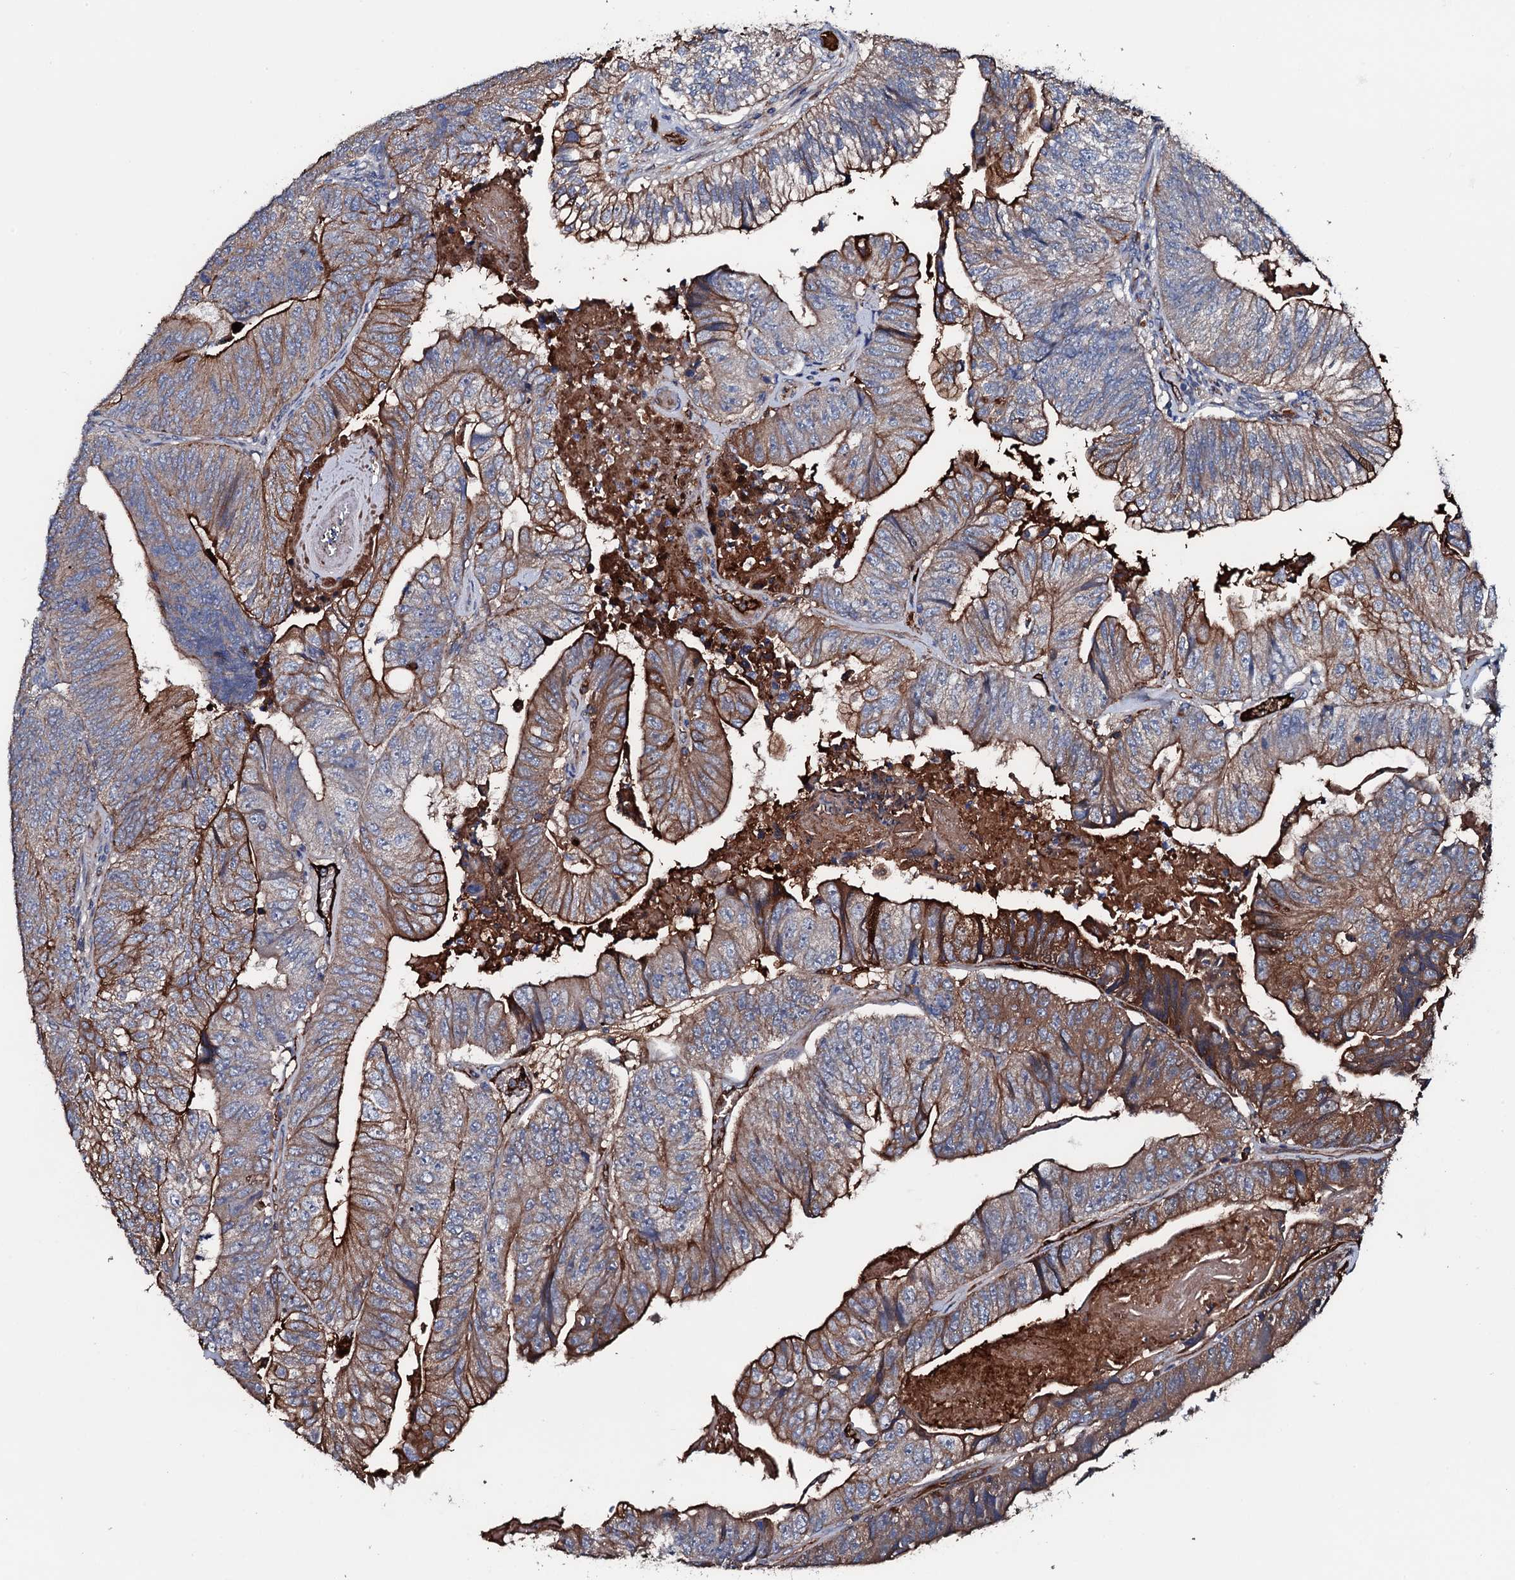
{"staining": {"intensity": "strong", "quantity": "25%-75%", "location": "cytoplasmic/membranous"}, "tissue": "colorectal cancer", "cell_type": "Tumor cells", "image_type": "cancer", "snomed": [{"axis": "morphology", "description": "Adenocarcinoma, NOS"}, {"axis": "topography", "description": "Colon"}], "caption": "Colorectal cancer stained with DAB (3,3'-diaminobenzidine) immunohistochemistry displays high levels of strong cytoplasmic/membranous positivity in about 25%-75% of tumor cells. (DAB = brown stain, brightfield microscopy at high magnification).", "gene": "NEK1", "patient": {"sex": "female", "age": 67}}